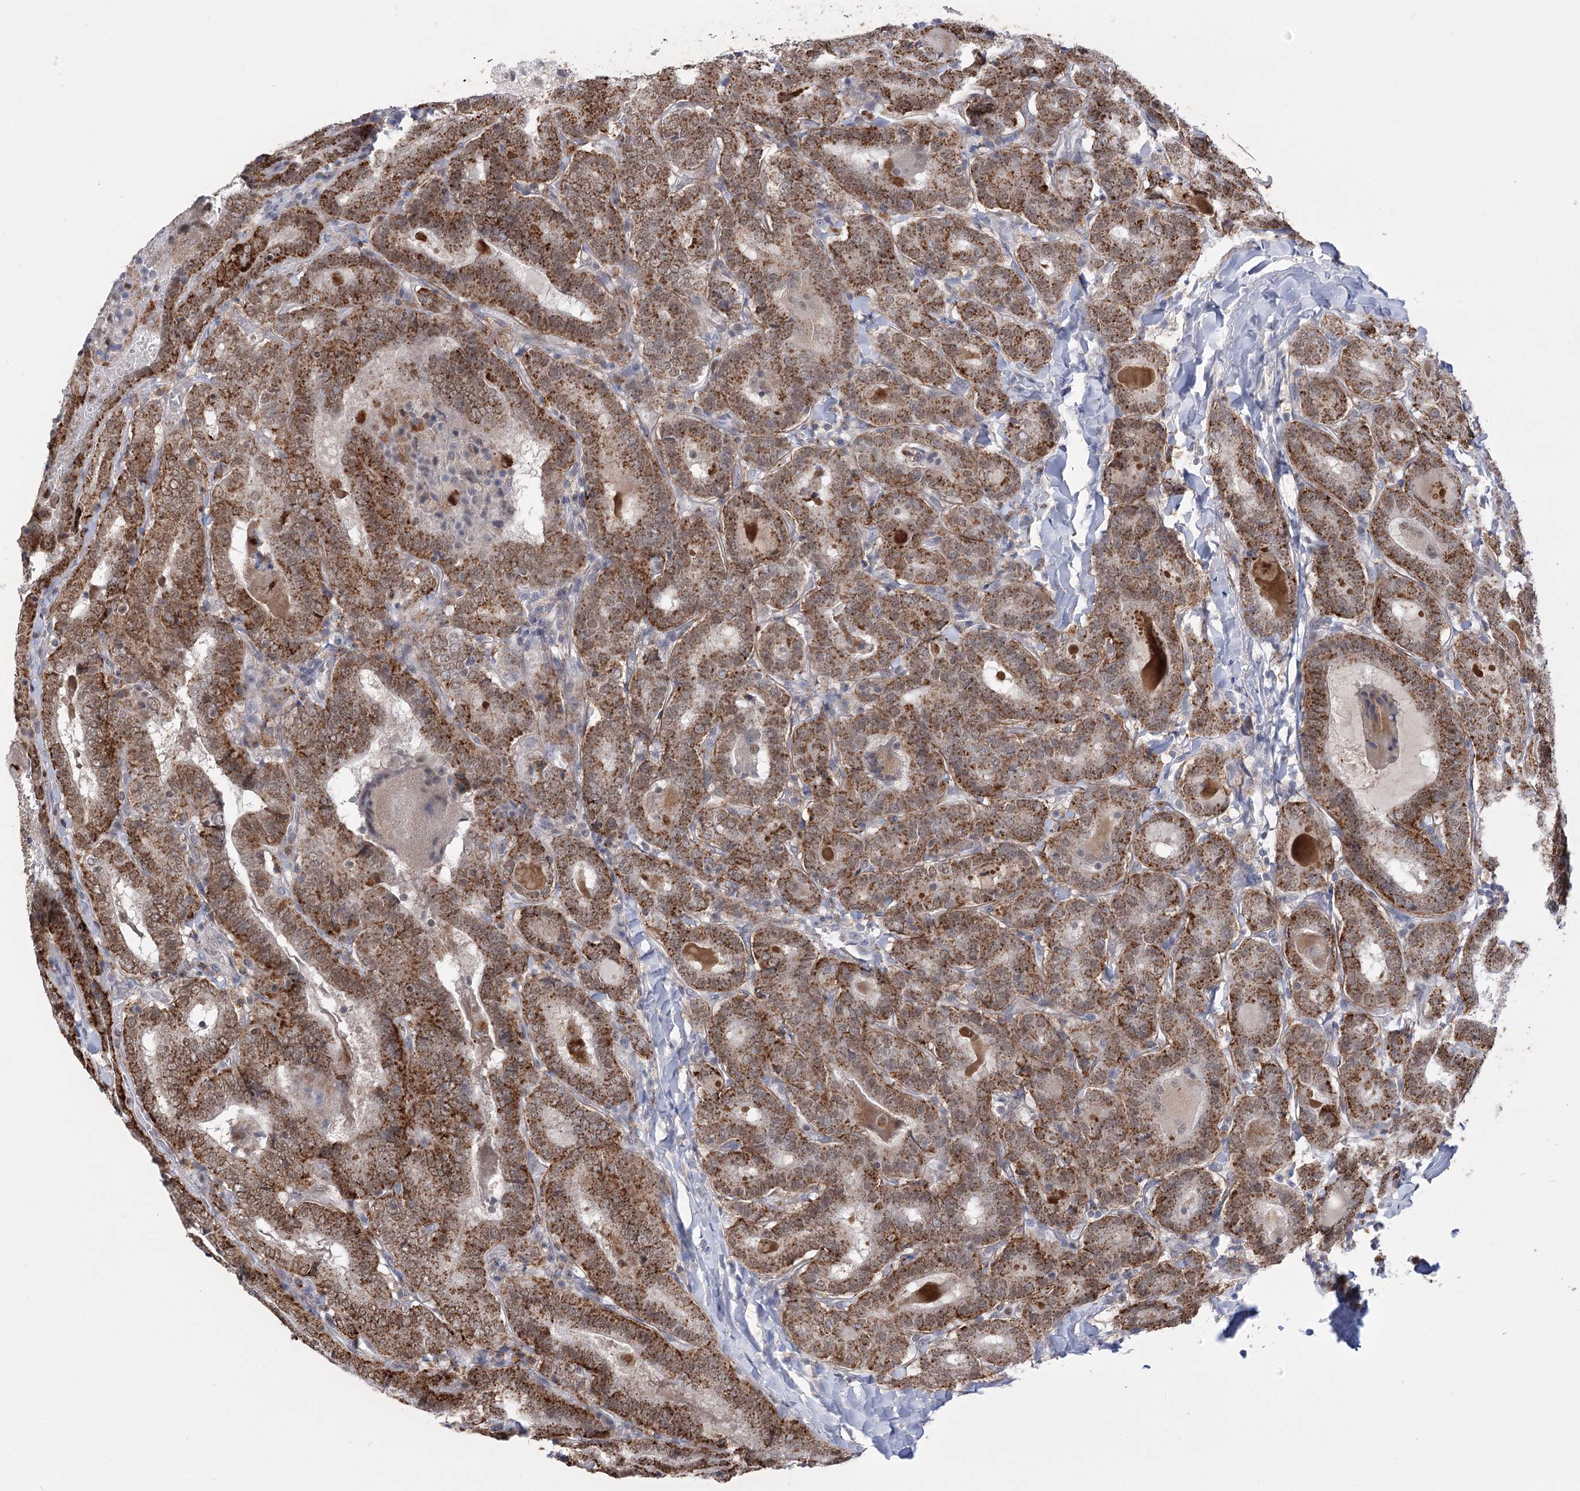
{"staining": {"intensity": "strong", "quantity": ">75%", "location": "cytoplasmic/membranous,nuclear"}, "tissue": "thyroid cancer", "cell_type": "Tumor cells", "image_type": "cancer", "snomed": [{"axis": "morphology", "description": "Papillary adenocarcinoma, NOS"}, {"axis": "topography", "description": "Thyroid gland"}], "caption": "Immunohistochemistry (IHC) micrograph of neoplastic tissue: thyroid cancer stained using IHC reveals high levels of strong protein expression localized specifically in the cytoplasmic/membranous and nuclear of tumor cells, appearing as a cytoplasmic/membranous and nuclear brown color.", "gene": "SIAE", "patient": {"sex": "female", "age": 72}}